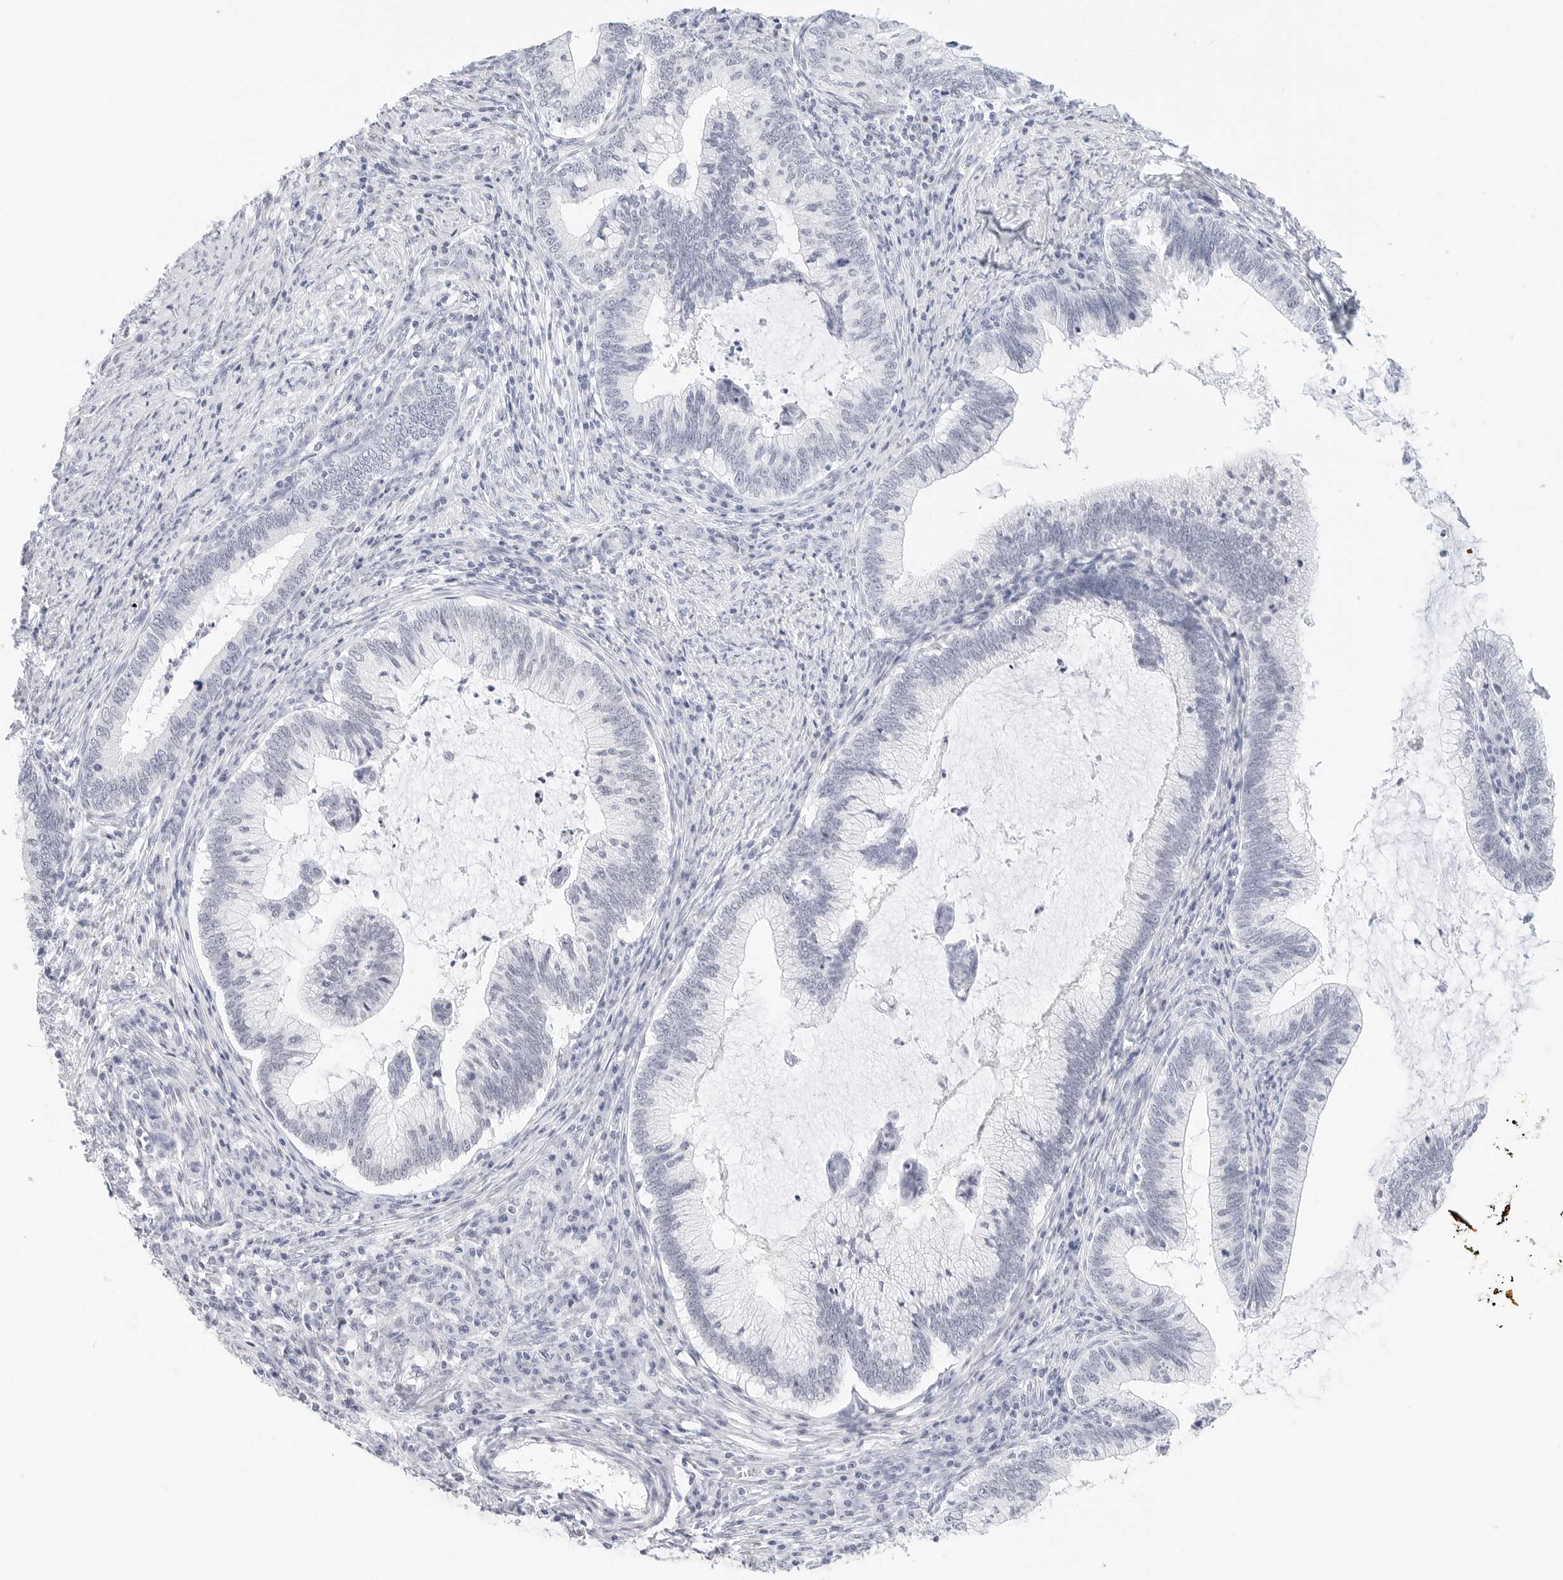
{"staining": {"intensity": "negative", "quantity": "none", "location": "none"}, "tissue": "cervical cancer", "cell_type": "Tumor cells", "image_type": "cancer", "snomed": [{"axis": "morphology", "description": "Adenocarcinoma, NOS"}, {"axis": "topography", "description": "Cervix"}], "caption": "Photomicrograph shows no protein staining in tumor cells of cervical cancer (adenocarcinoma) tissue.", "gene": "CD22", "patient": {"sex": "female", "age": 36}}